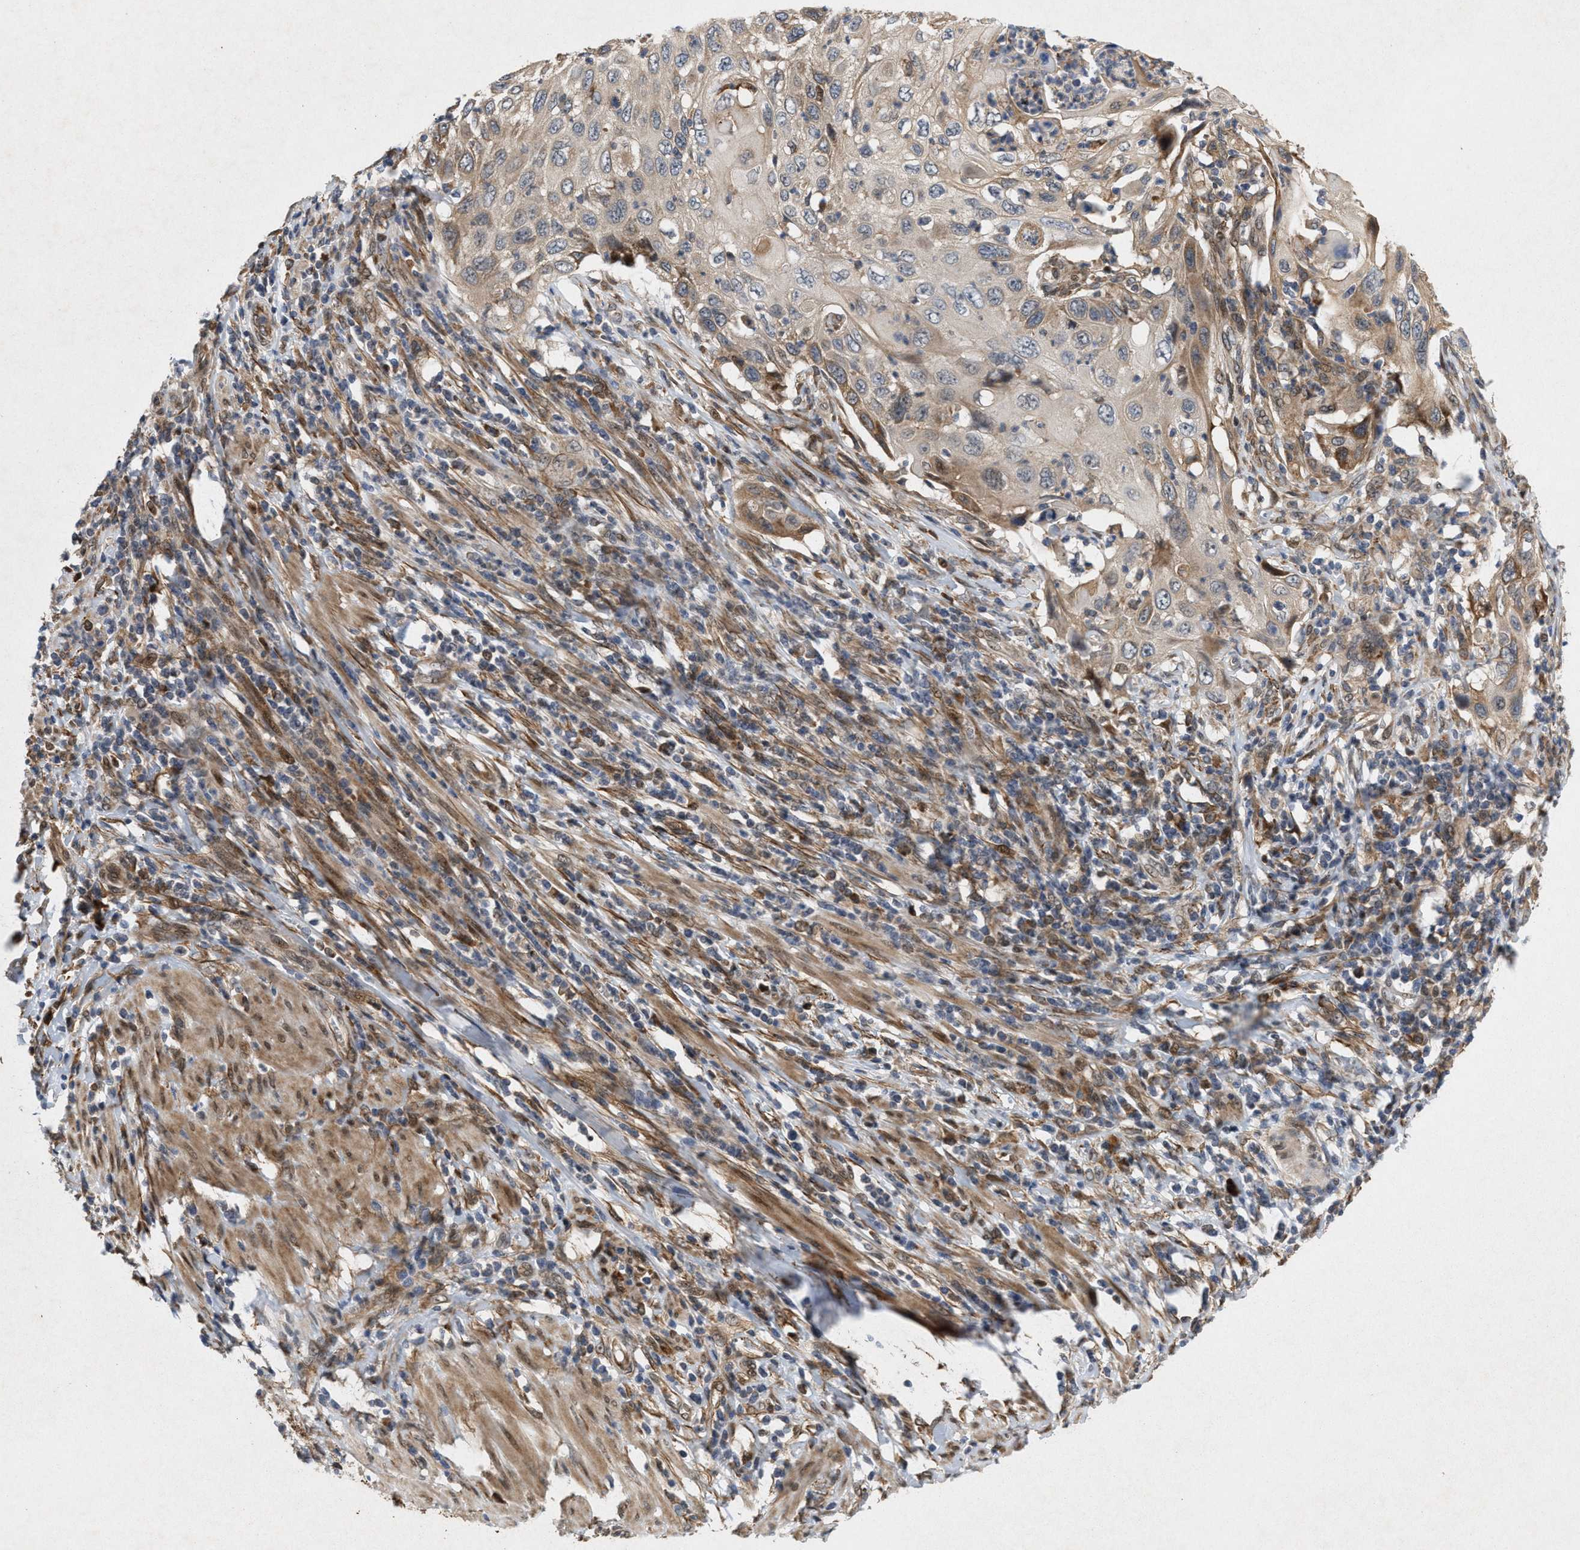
{"staining": {"intensity": "moderate", "quantity": "25%-75%", "location": "cytoplasmic/membranous"}, "tissue": "cervical cancer", "cell_type": "Tumor cells", "image_type": "cancer", "snomed": [{"axis": "morphology", "description": "Squamous cell carcinoma, NOS"}, {"axis": "topography", "description": "Cervix"}], "caption": "Cervical squamous cell carcinoma stained for a protein demonstrates moderate cytoplasmic/membranous positivity in tumor cells. (Stains: DAB (3,3'-diaminobenzidine) in brown, nuclei in blue, Microscopy: brightfield microscopy at high magnification).", "gene": "MFSD6", "patient": {"sex": "female", "age": 70}}